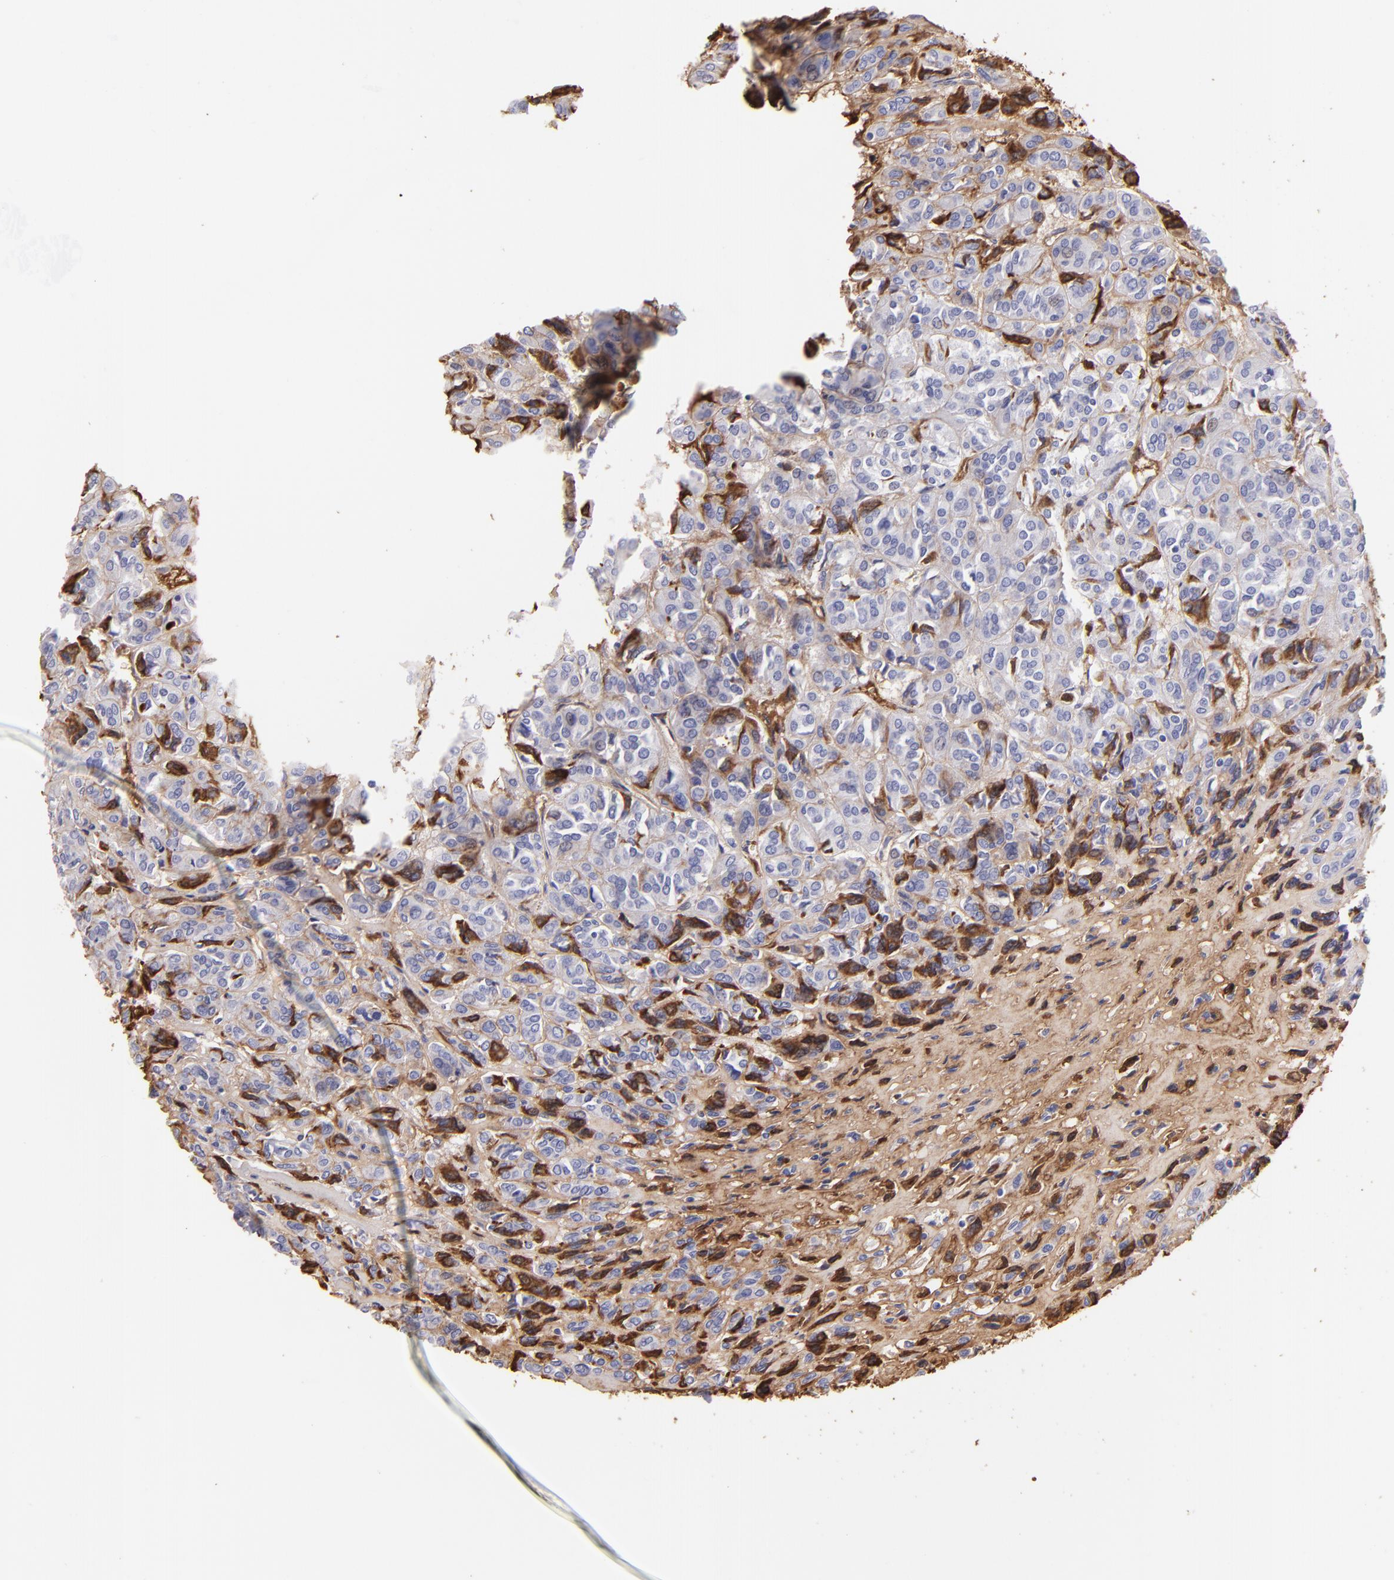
{"staining": {"intensity": "moderate", "quantity": "25%-75%", "location": "cytoplasmic/membranous"}, "tissue": "thyroid cancer", "cell_type": "Tumor cells", "image_type": "cancer", "snomed": [{"axis": "morphology", "description": "Follicular adenoma carcinoma, NOS"}, {"axis": "topography", "description": "Thyroid gland"}], "caption": "Thyroid cancer stained with a brown dye displays moderate cytoplasmic/membranous positive expression in about 25%-75% of tumor cells.", "gene": "FGB", "patient": {"sex": "female", "age": 71}}